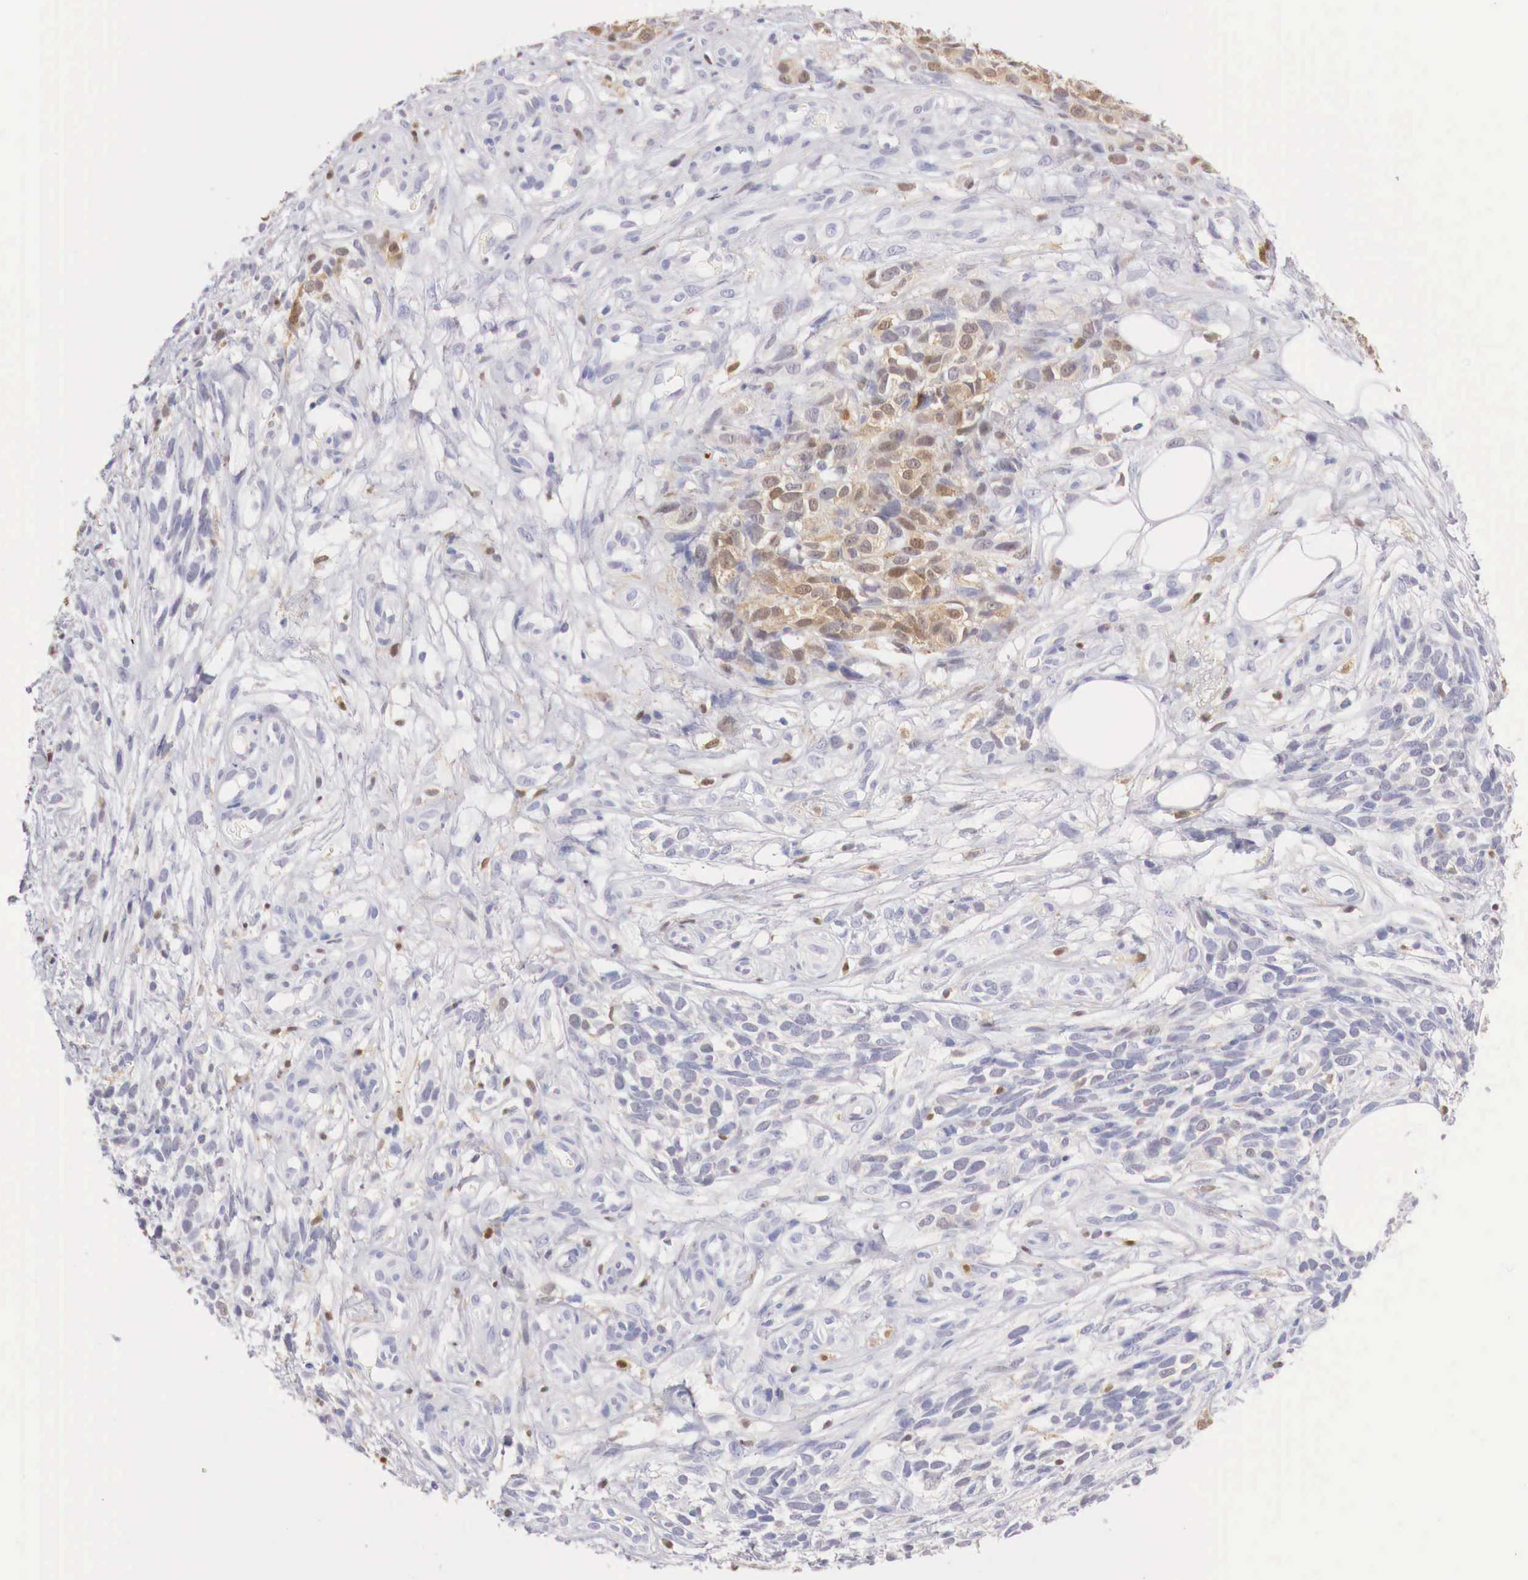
{"staining": {"intensity": "moderate", "quantity": ">75%", "location": "cytoplasmic/membranous"}, "tissue": "melanoma", "cell_type": "Tumor cells", "image_type": "cancer", "snomed": [{"axis": "morphology", "description": "Malignant melanoma, NOS"}, {"axis": "topography", "description": "Skin"}], "caption": "The micrograph displays immunohistochemical staining of malignant melanoma. There is moderate cytoplasmic/membranous expression is seen in approximately >75% of tumor cells. The protein is stained brown, and the nuclei are stained in blue (DAB (3,3'-diaminobenzidine) IHC with brightfield microscopy, high magnification).", "gene": "RENBP", "patient": {"sex": "female", "age": 85}}